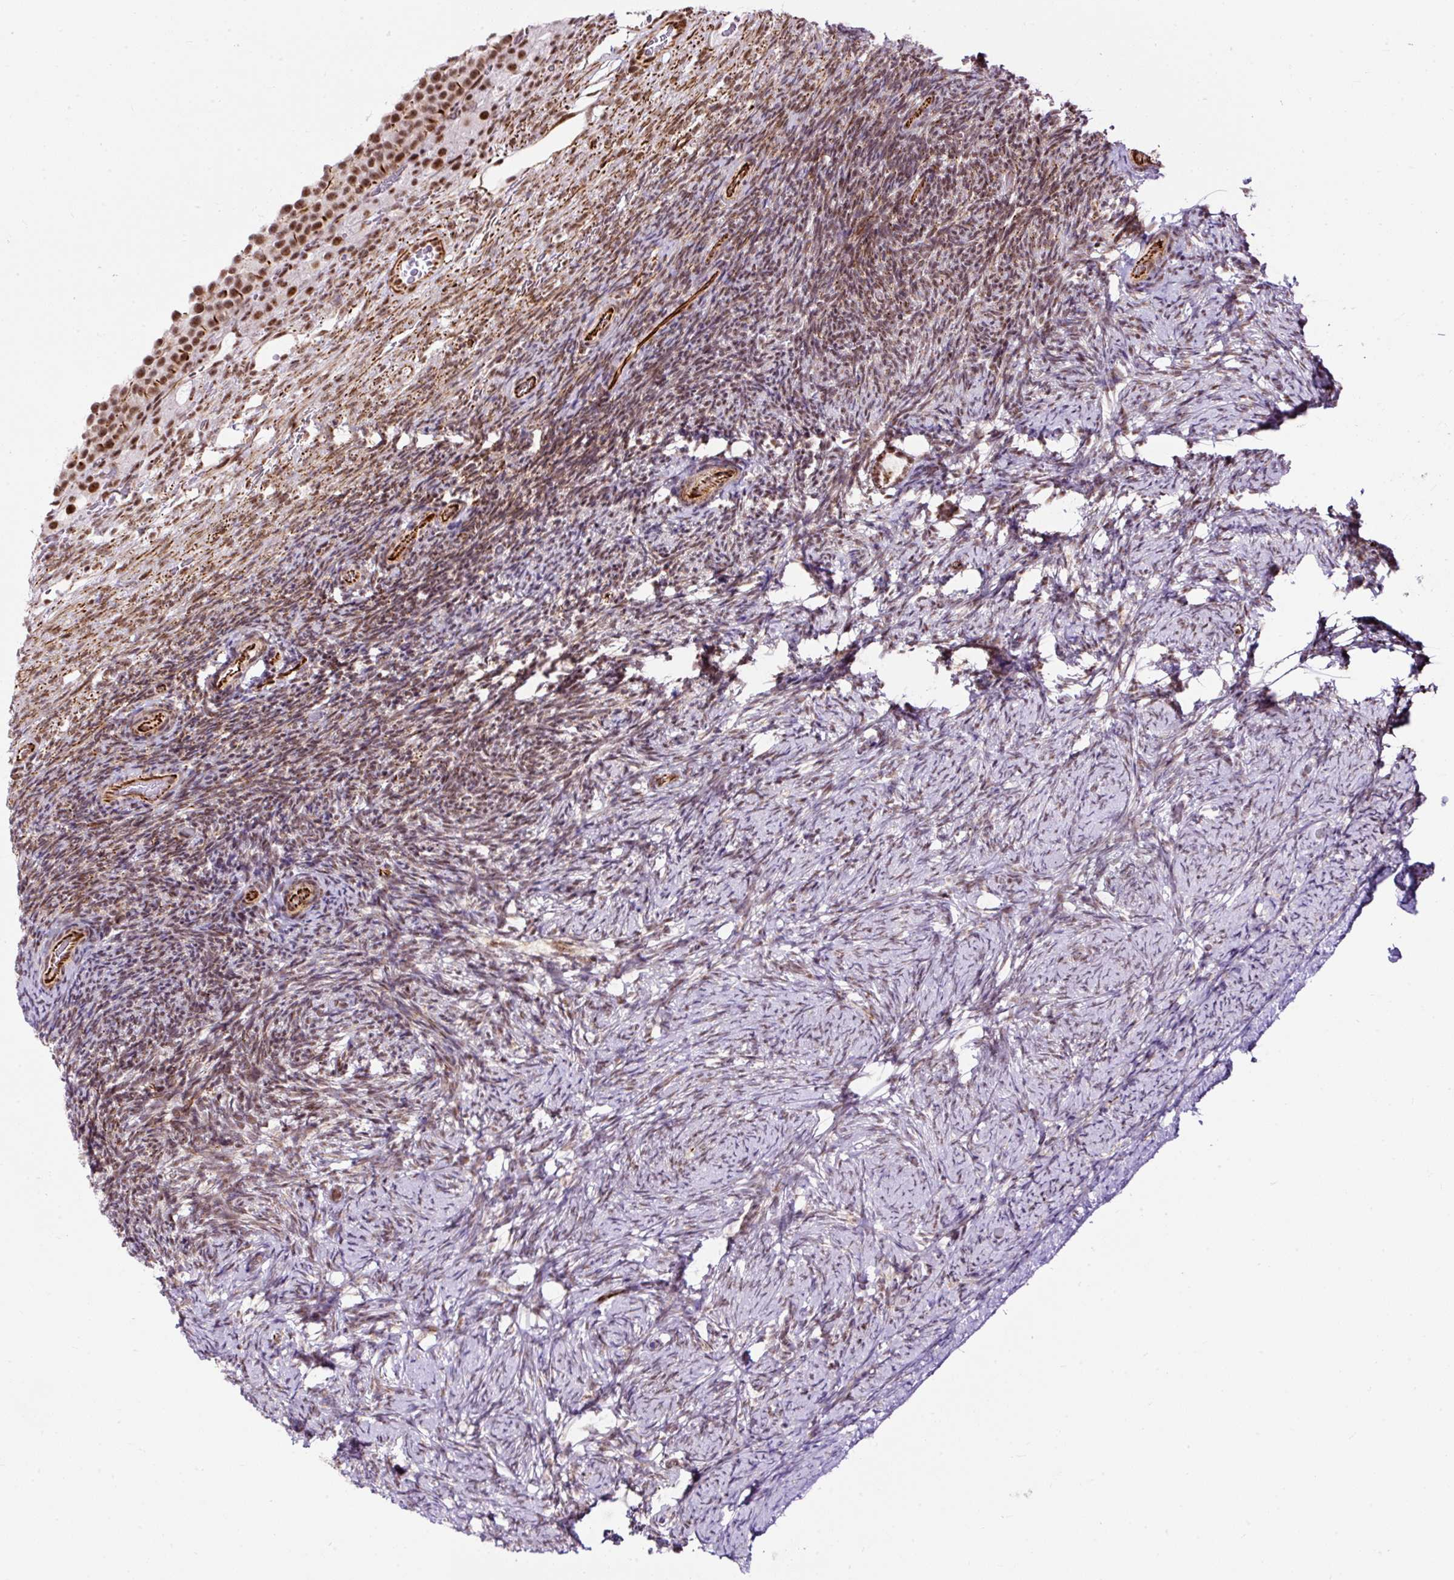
{"staining": {"intensity": "moderate", "quantity": "25%-75%", "location": "cytoplasmic/membranous,nuclear"}, "tissue": "ovary", "cell_type": "Ovarian stroma cells", "image_type": "normal", "snomed": [{"axis": "morphology", "description": "Normal tissue, NOS"}, {"axis": "topography", "description": "Ovary"}], "caption": "IHC micrograph of unremarkable ovary: human ovary stained using immunohistochemistry (IHC) shows medium levels of moderate protein expression localized specifically in the cytoplasmic/membranous,nuclear of ovarian stroma cells, appearing as a cytoplasmic/membranous,nuclear brown color.", "gene": "FMC1", "patient": {"sex": "female", "age": 34}}